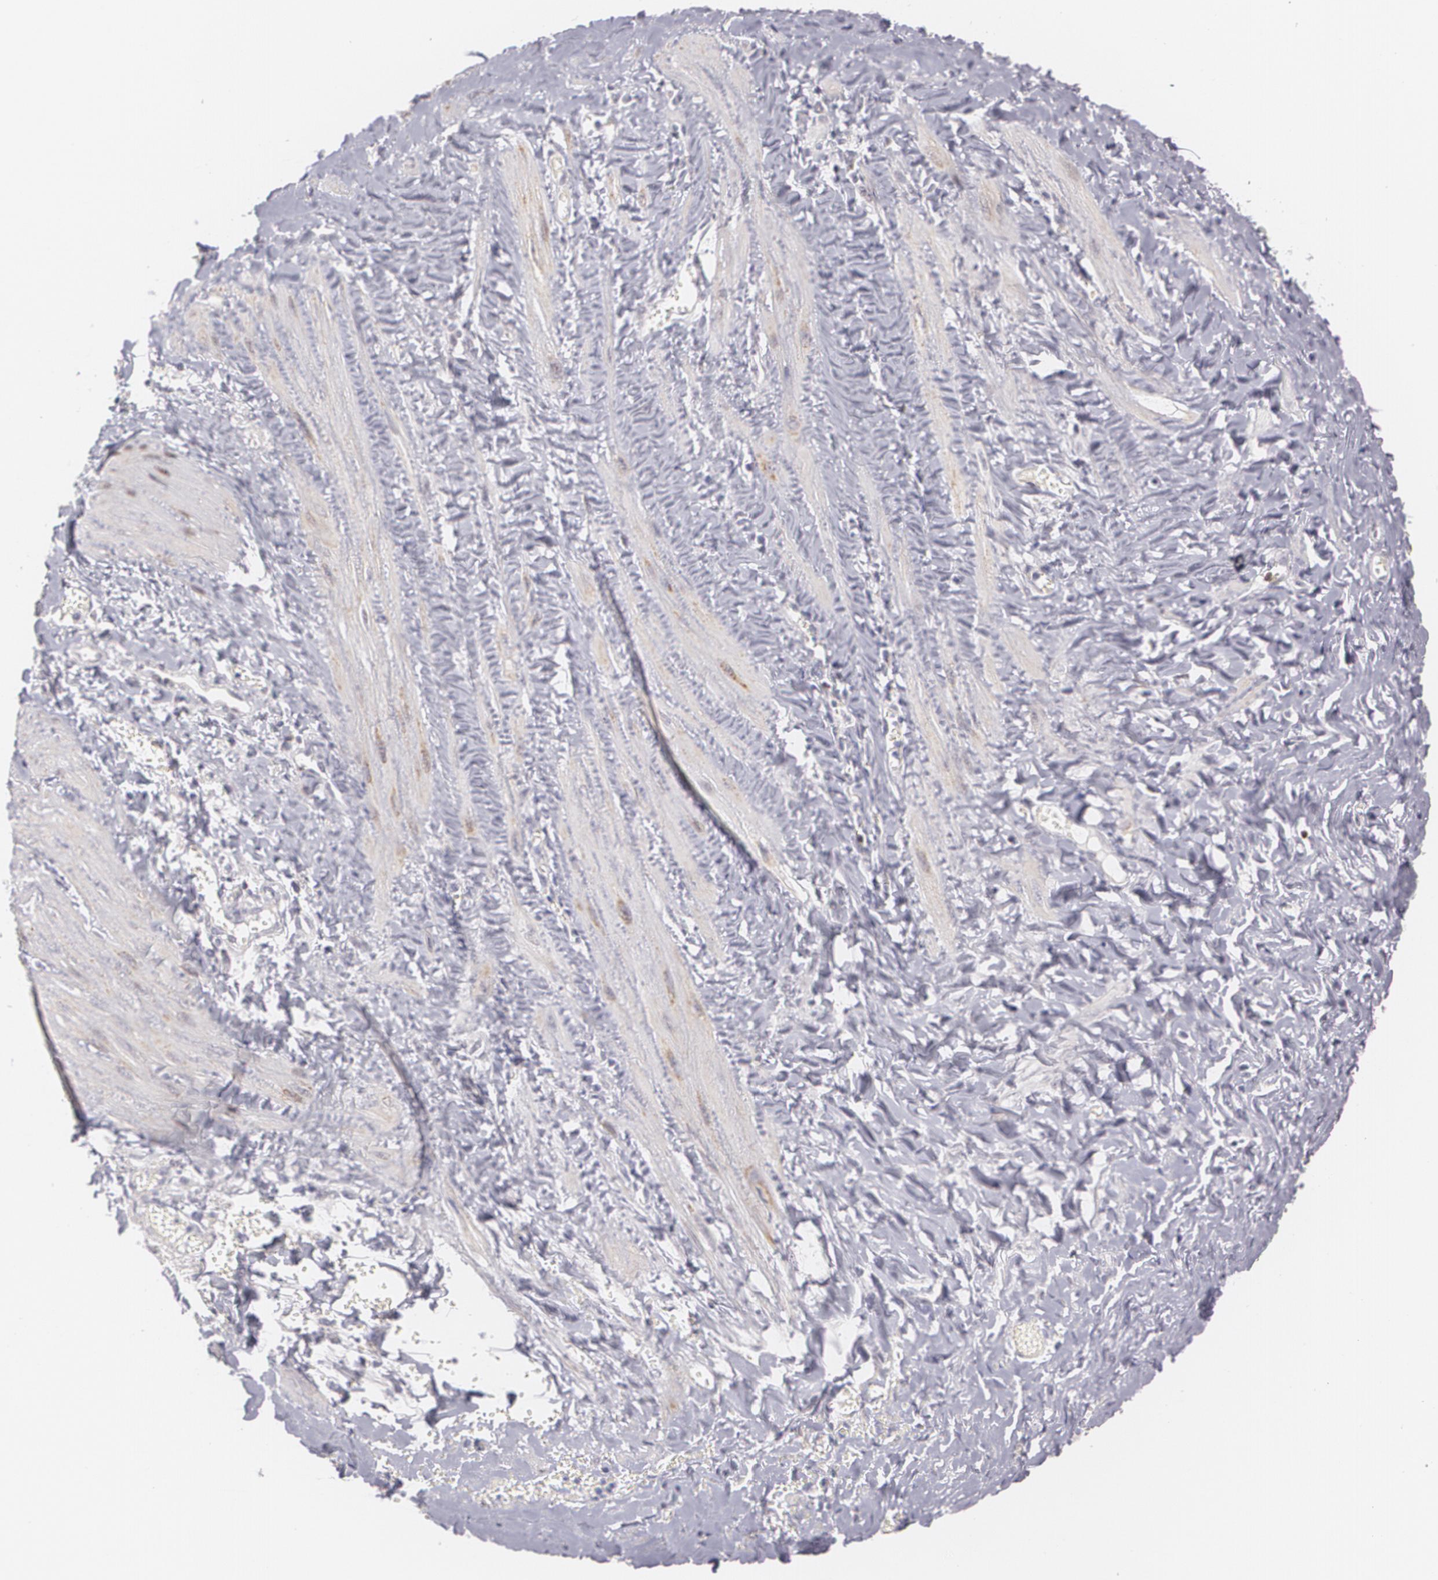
{"staining": {"intensity": "negative", "quantity": "none", "location": "none"}, "tissue": "smooth muscle", "cell_type": "Smooth muscle cells", "image_type": "normal", "snomed": [{"axis": "morphology", "description": "Normal tissue, NOS"}, {"axis": "topography", "description": "Uterus"}], "caption": "High power microscopy histopathology image of an immunohistochemistry photomicrograph of unremarkable smooth muscle, revealing no significant staining in smooth muscle cells. The staining was performed using DAB to visualize the protein expression in brown, while the nuclei were stained in blue with hematoxylin (Magnification: 20x).", "gene": "ZBTB16", "patient": {"sex": "female", "age": 56}}